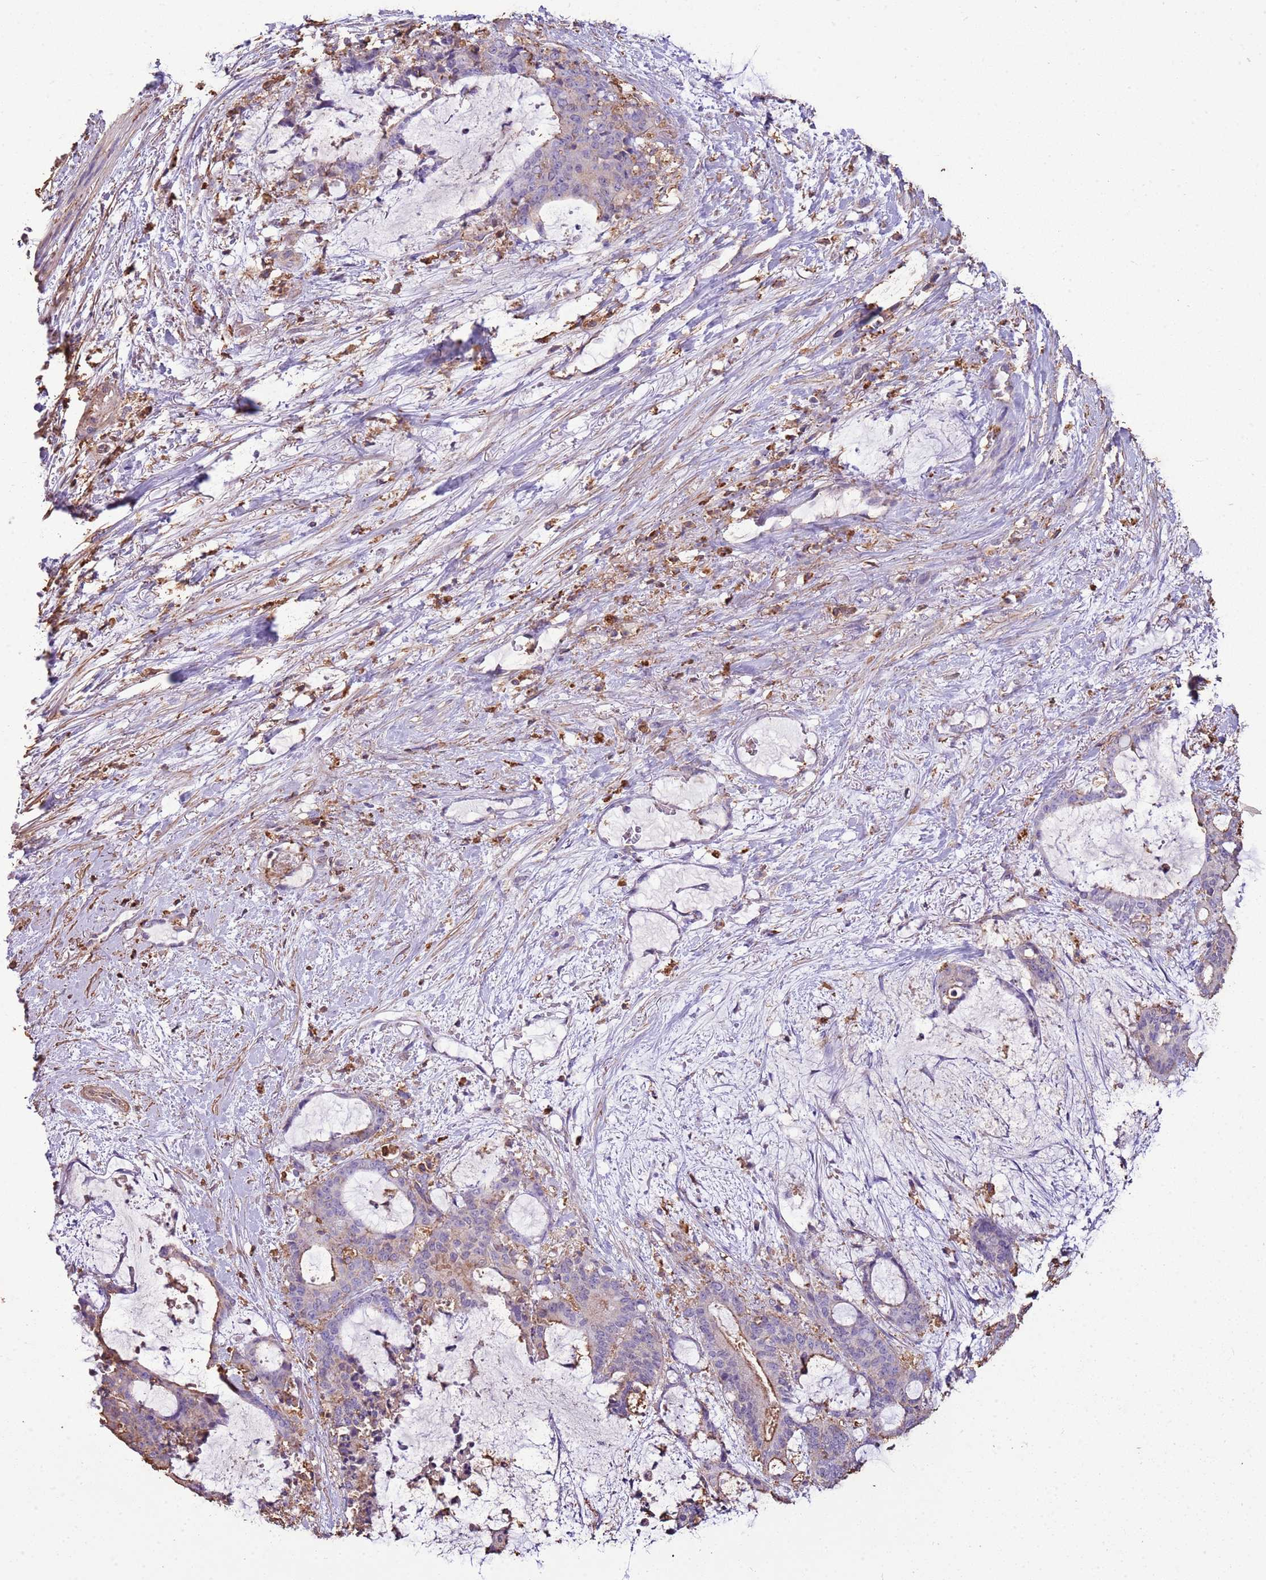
{"staining": {"intensity": "moderate", "quantity": "<25%", "location": "cytoplasmic/membranous"}, "tissue": "liver cancer", "cell_type": "Tumor cells", "image_type": "cancer", "snomed": [{"axis": "morphology", "description": "Normal tissue, NOS"}, {"axis": "morphology", "description": "Cholangiocarcinoma"}, {"axis": "topography", "description": "Liver"}, {"axis": "topography", "description": "Peripheral nerve tissue"}], "caption": "The micrograph shows staining of liver cancer, revealing moderate cytoplasmic/membranous protein positivity (brown color) within tumor cells.", "gene": "ARL10", "patient": {"sex": "female", "age": 73}}